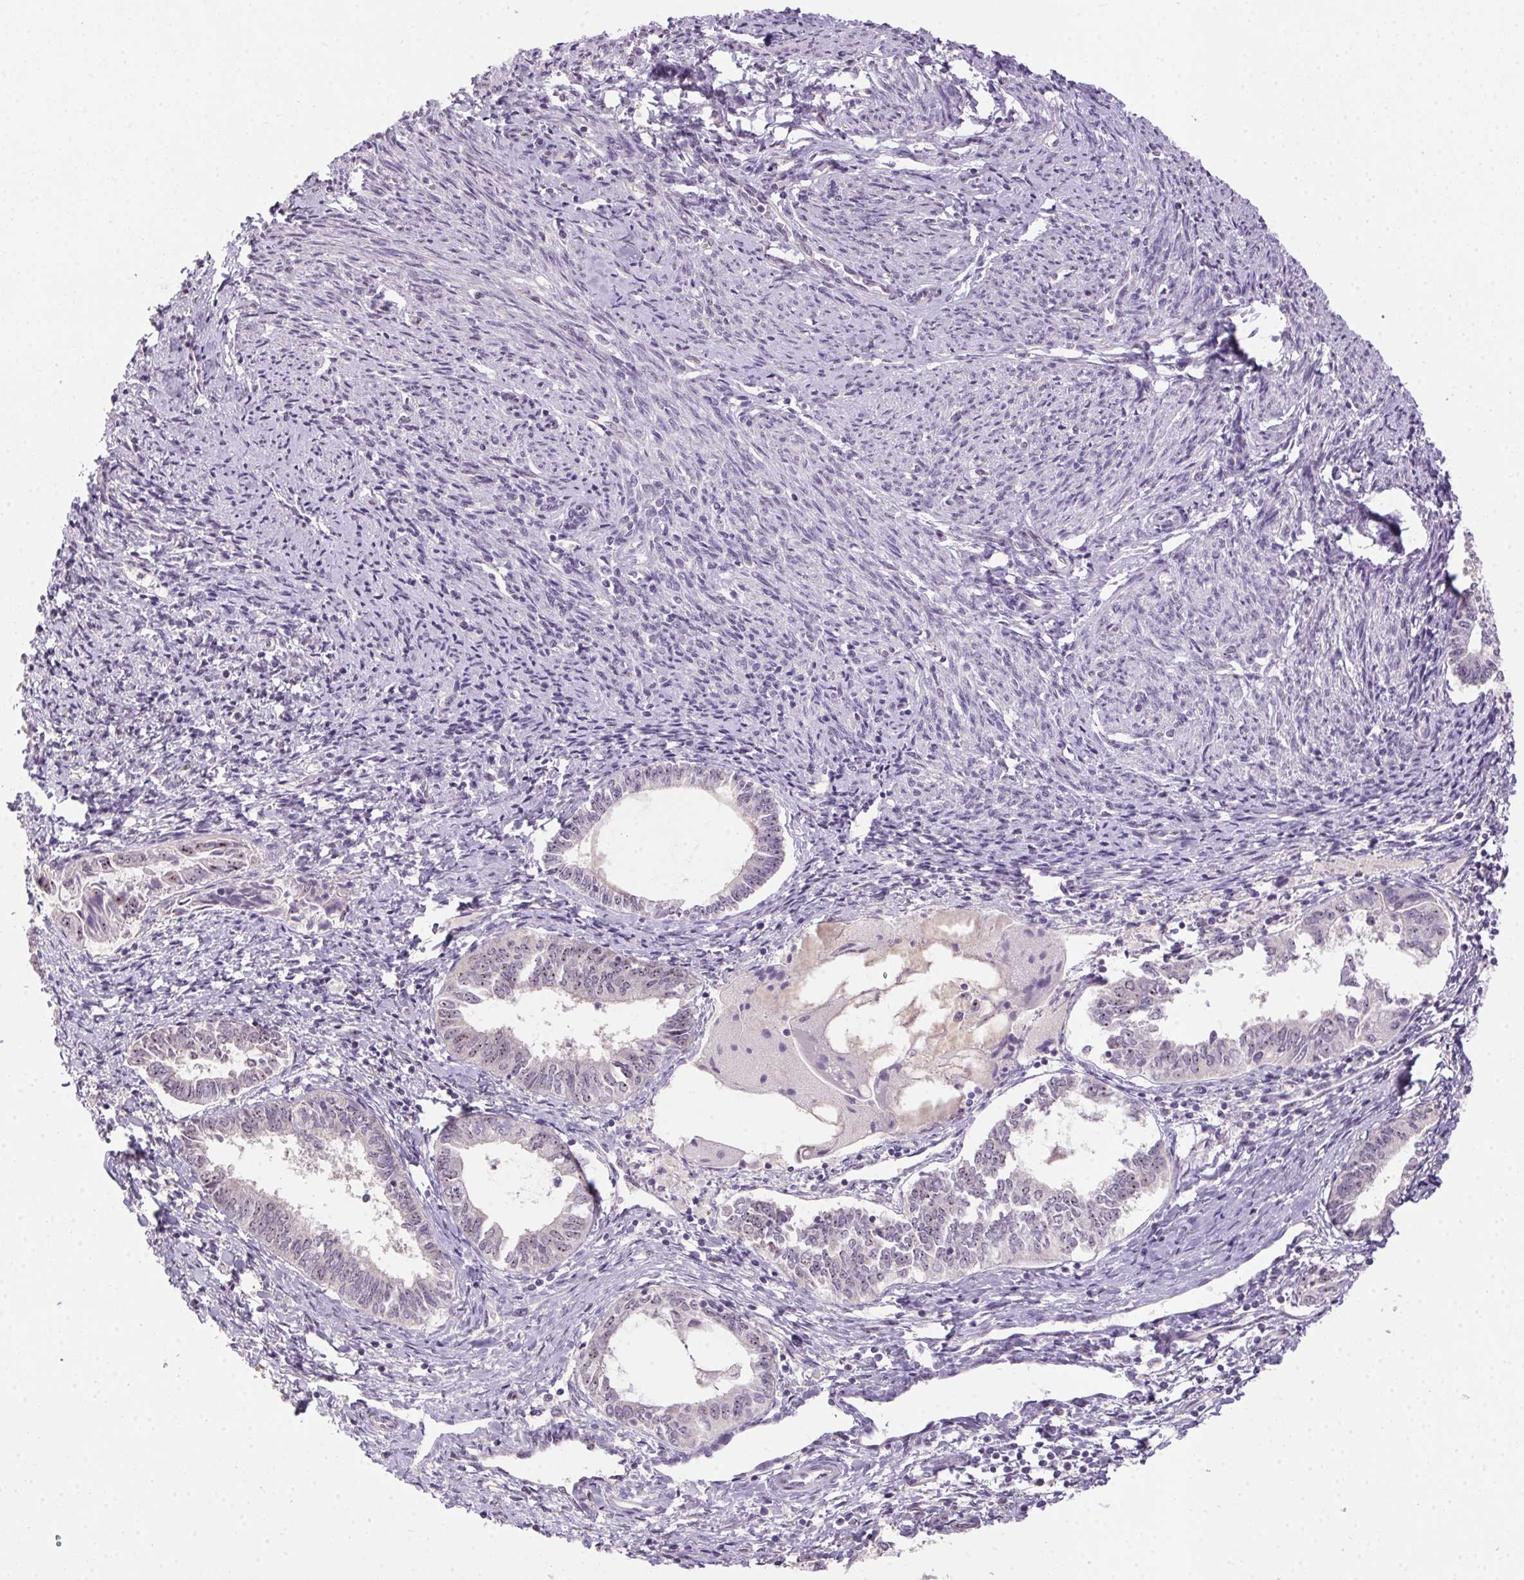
{"staining": {"intensity": "weak", "quantity": "<25%", "location": "nuclear"}, "tissue": "endometrial cancer", "cell_type": "Tumor cells", "image_type": "cancer", "snomed": [{"axis": "morphology", "description": "Carcinoma, NOS"}, {"axis": "topography", "description": "Uterus"}], "caption": "A photomicrograph of endometrial carcinoma stained for a protein shows no brown staining in tumor cells.", "gene": "BATF2", "patient": {"sex": "female", "age": 76}}